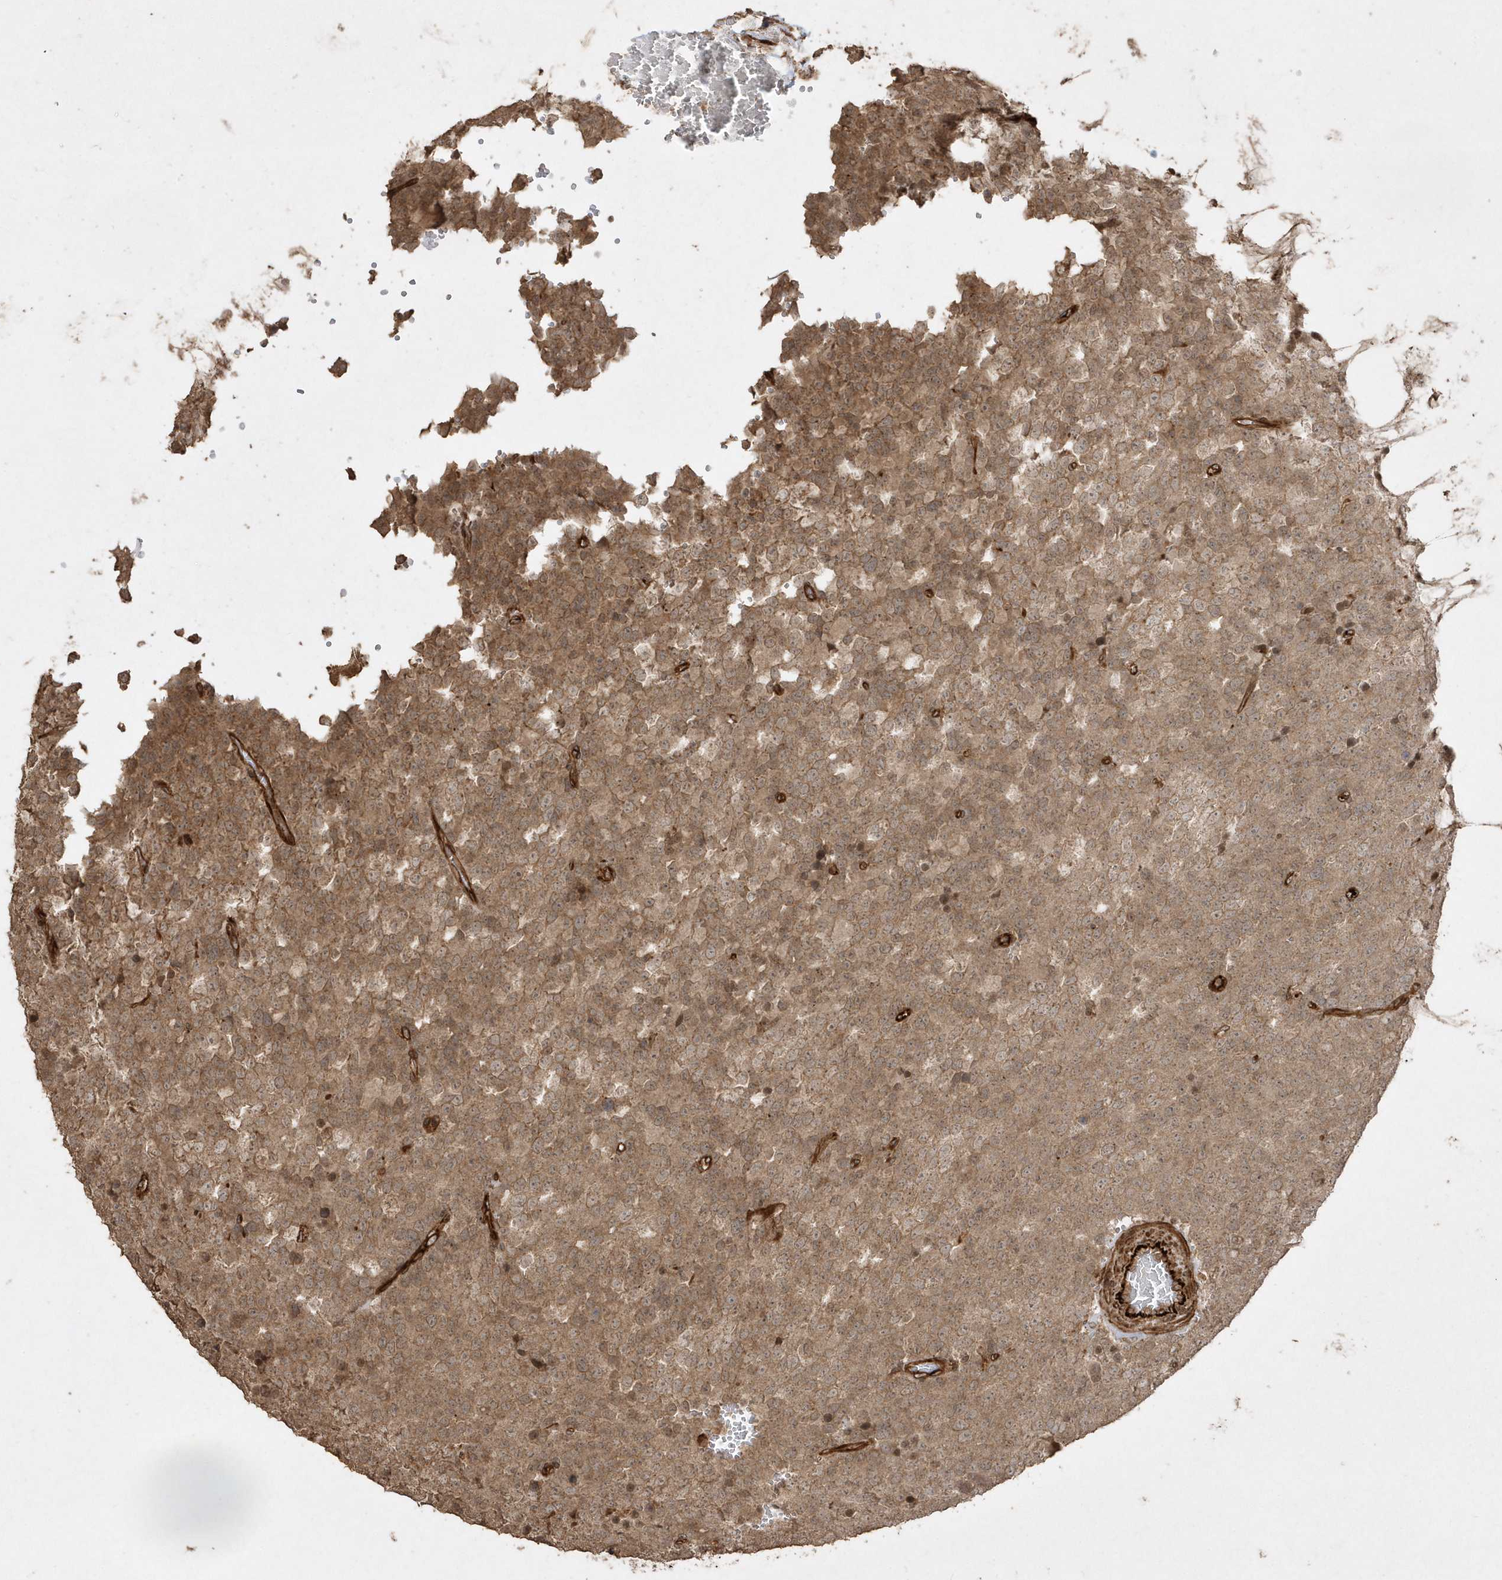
{"staining": {"intensity": "moderate", "quantity": ">75%", "location": "cytoplasmic/membranous"}, "tissue": "testis cancer", "cell_type": "Tumor cells", "image_type": "cancer", "snomed": [{"axis": "morphology", "description": "Seminoma, NOS"}, {"axis": "topography", "description": "Testis"}], "caption": "Tumor cells exhibit medium levels of moderate cytoplasmic/membranous positivity in approximately >75% of cells in seminoma (testis).", "gene": "AVPI1", "patient": {"sex": "male", "age": 71}}